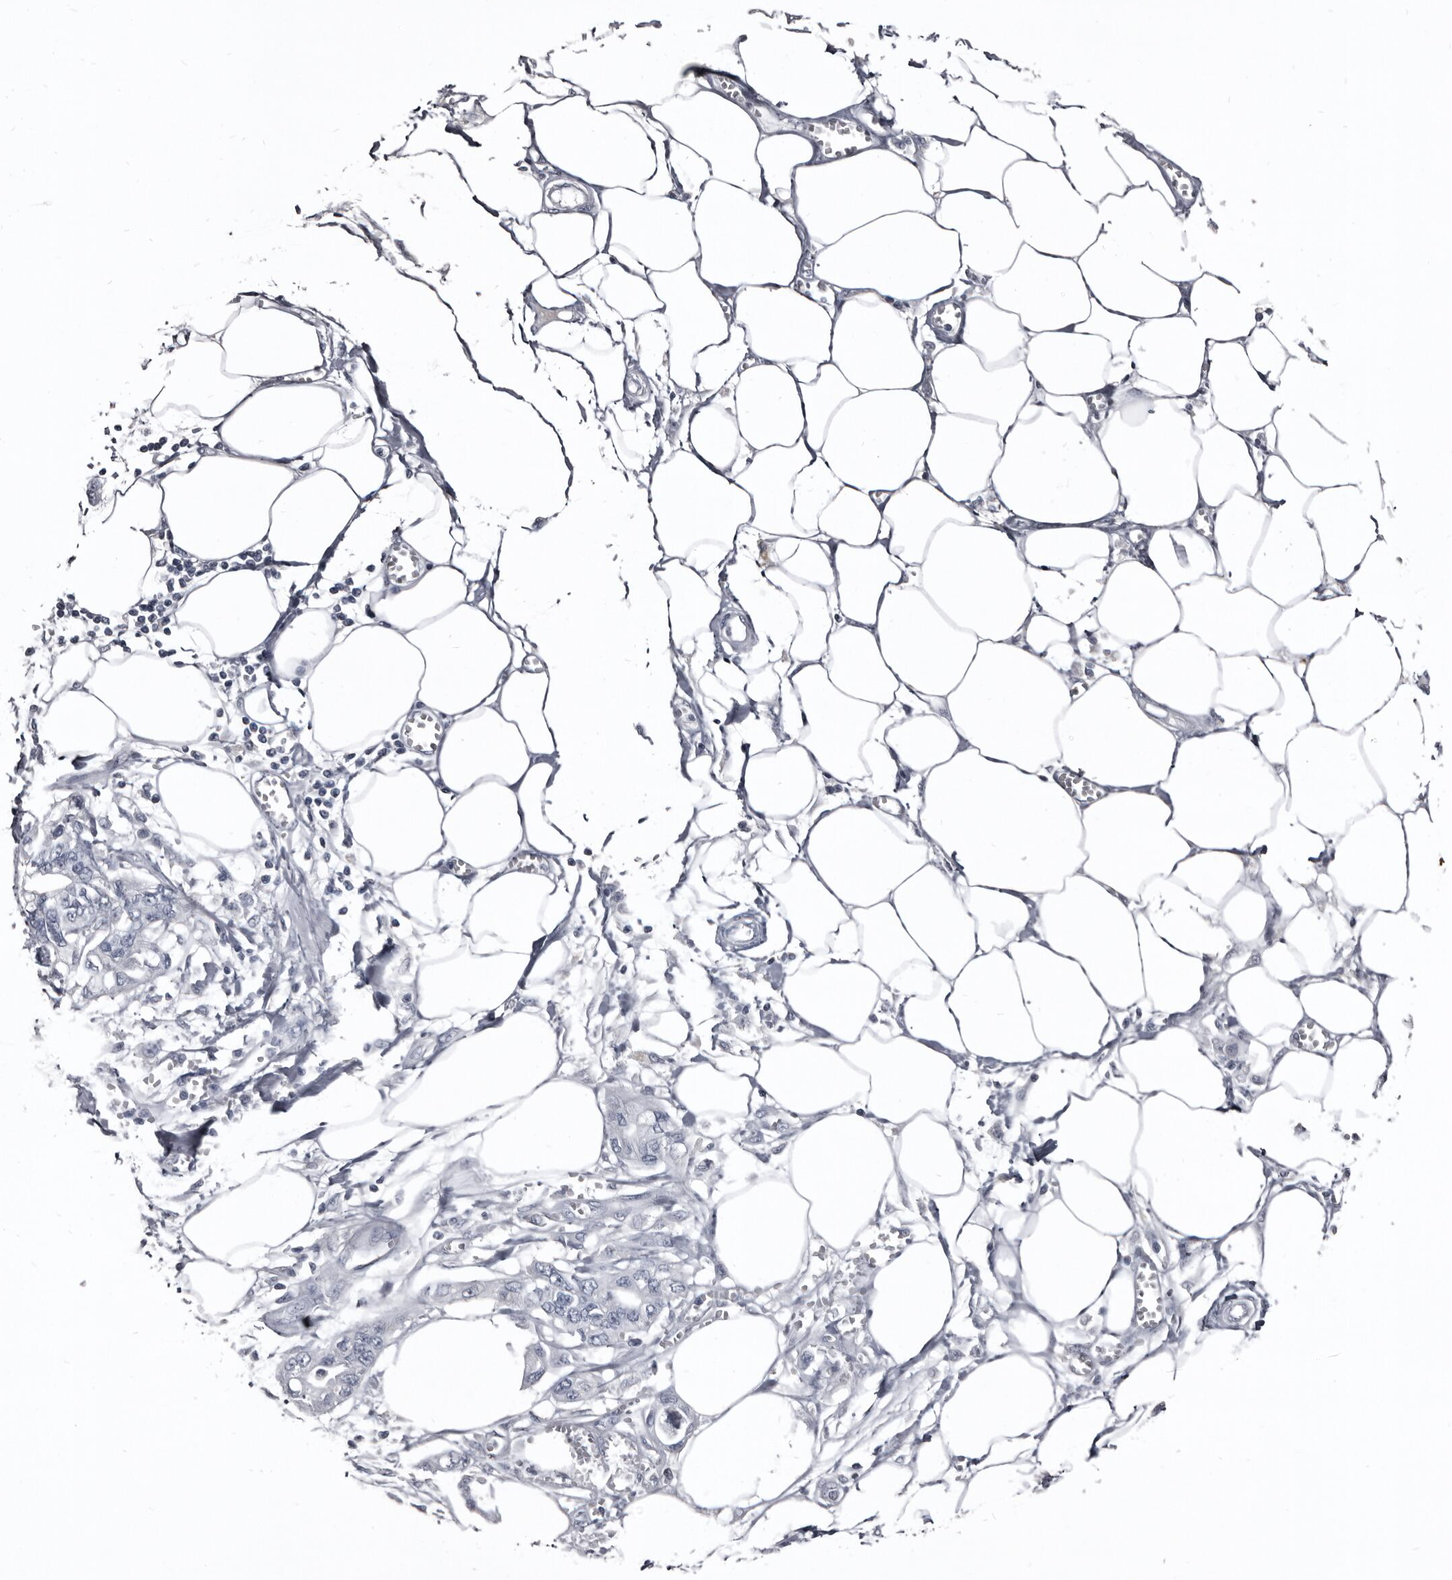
{"staining": {"intensity": "moderate", "quantity": "<25%", "location": "cytoplasmic/membranous"}, "tissue": "pancreatic cancer", "cell_type": "Tumor cells", "image_type": "cancer", "snomed": [{"axis": "morphology", "description": "Adenocarcinoma, NOS"}, {"axis": "topography", "description": "Pancreas"}], "caption": "Immunohistochemical staining of human pancreatic cancer (adenocarcinoma) demonstrates low levels of moderate cytoplasmic/membranous expression in approximately <25% of tumor cells.", "gene": "GREB1", "patient": {"sex": "male", "age": 56}}